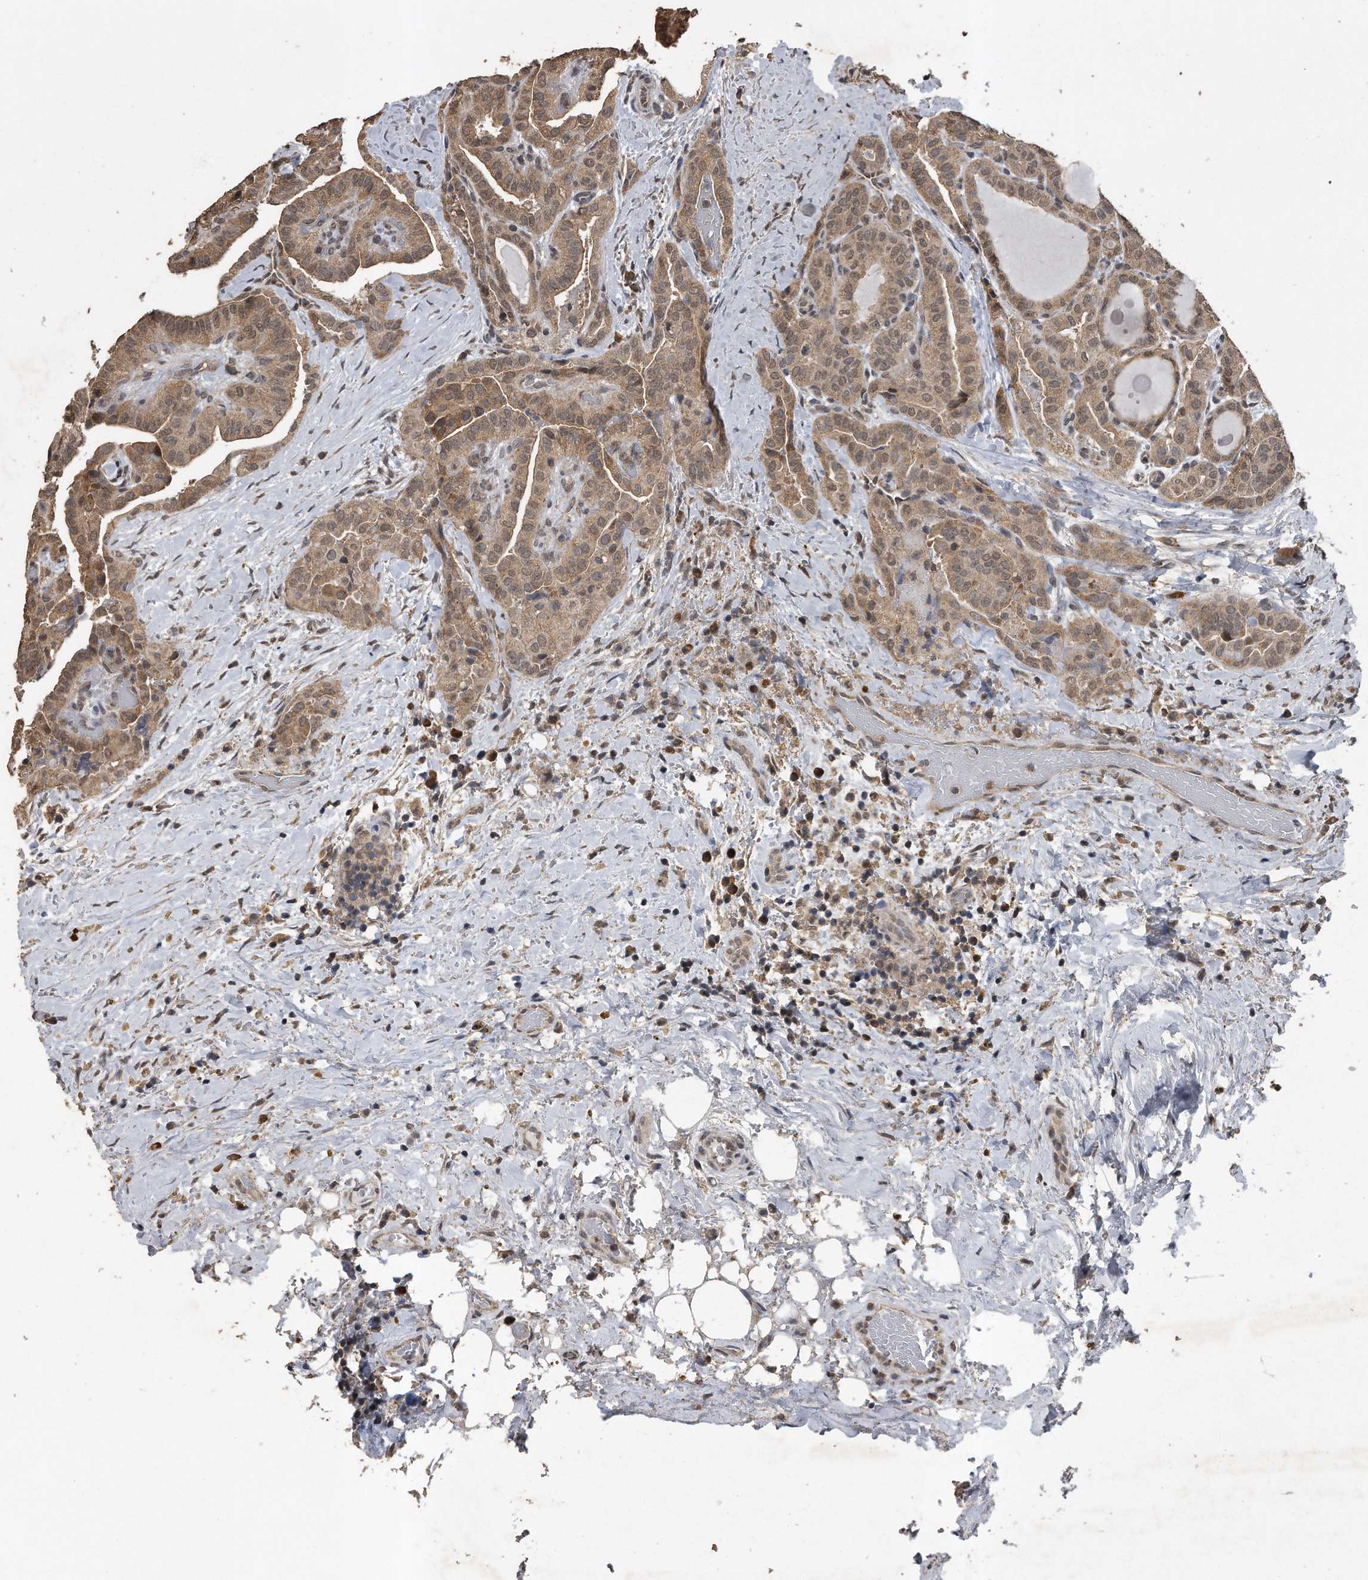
{"staining": {"intensity": "weak", "quantity": ">75%", "location": "cytoplasmic/membranous,nuclear"}, "tissue": "thyroid cancer", "cell_type": "Tumor cells", "image_type": "cancer", "snomed": [{"axis": "morphology", "description": "Papillary adenocarcinoma, NOS"}, {"axis": "topography", "description": "Thyroid gland"}], "caption": "Weak cytoplasmic/membranous and nuclear positivity for a protein is seen in approximately >75% of tumor cells of thyroid cancer (papillary adenocarcinoma) using IHC.", "gene": "CRYZL1", "patient": {"sex": "male", "age": 77}}